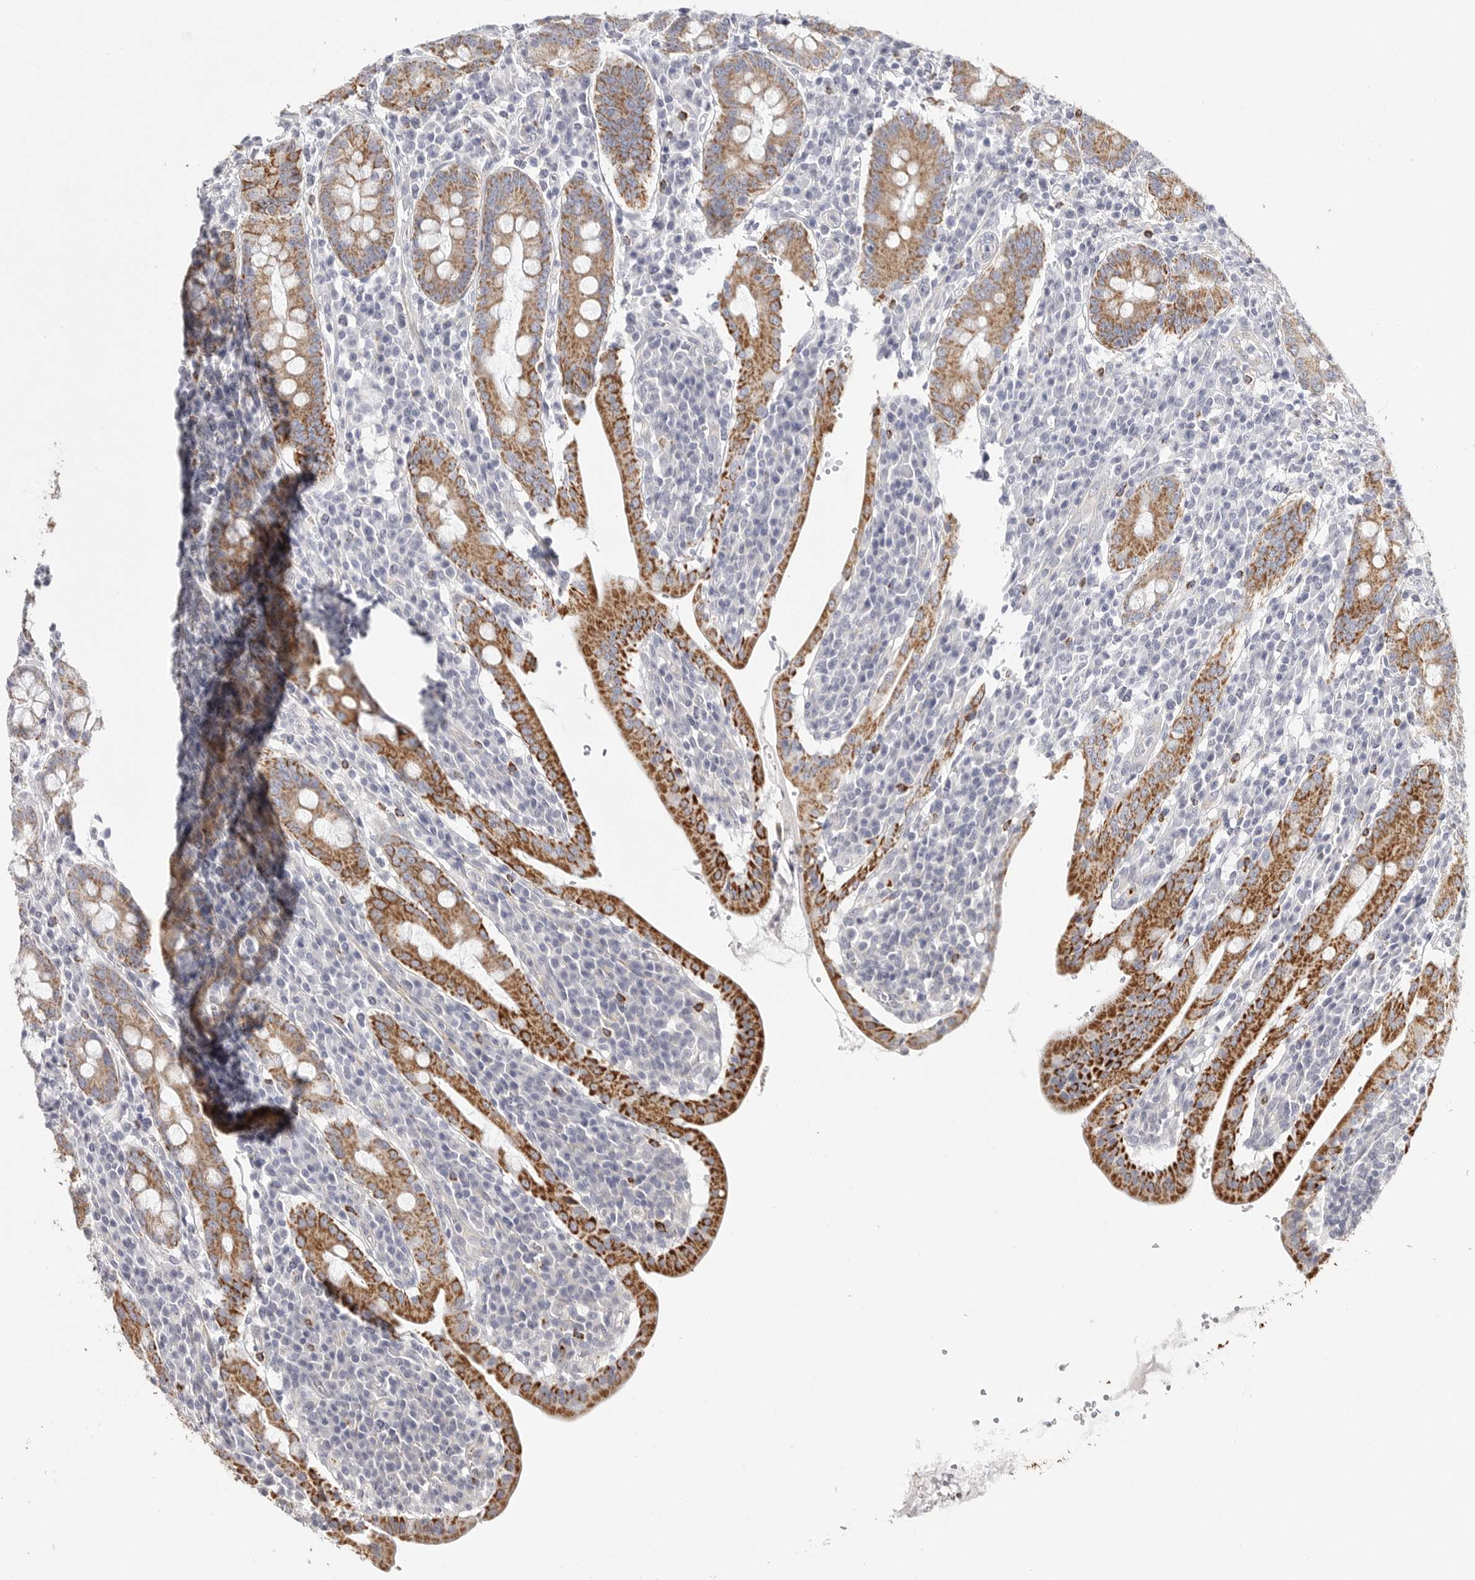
{"staining": {"intensity": "strong", "quantity": ">75%", "location": "cytoplasmic/membranous"}, "tissue": "duodenum", "cell_type": "Glandular cells", "image_type": "normal", "snomed": [{"axis": "morphology", "description": "Normal tissue, NOS"}, {"axis": "morphology", "description": "Adenocarcinoma, NOS"}, {"axis": "topography", "description": "Pancreas"}, {"axis": "topography", "description": "Duodenum"}], "caption": "A high-resolution histopathology image shows immunohistochemistry (IHC) staining of benign duodenum, which demonstrates strong cytoplasmic/membranous positivity in about >75% of glandular cells.", "gene": "ELP3", "patient": {"sex": "male", "age": 50}}